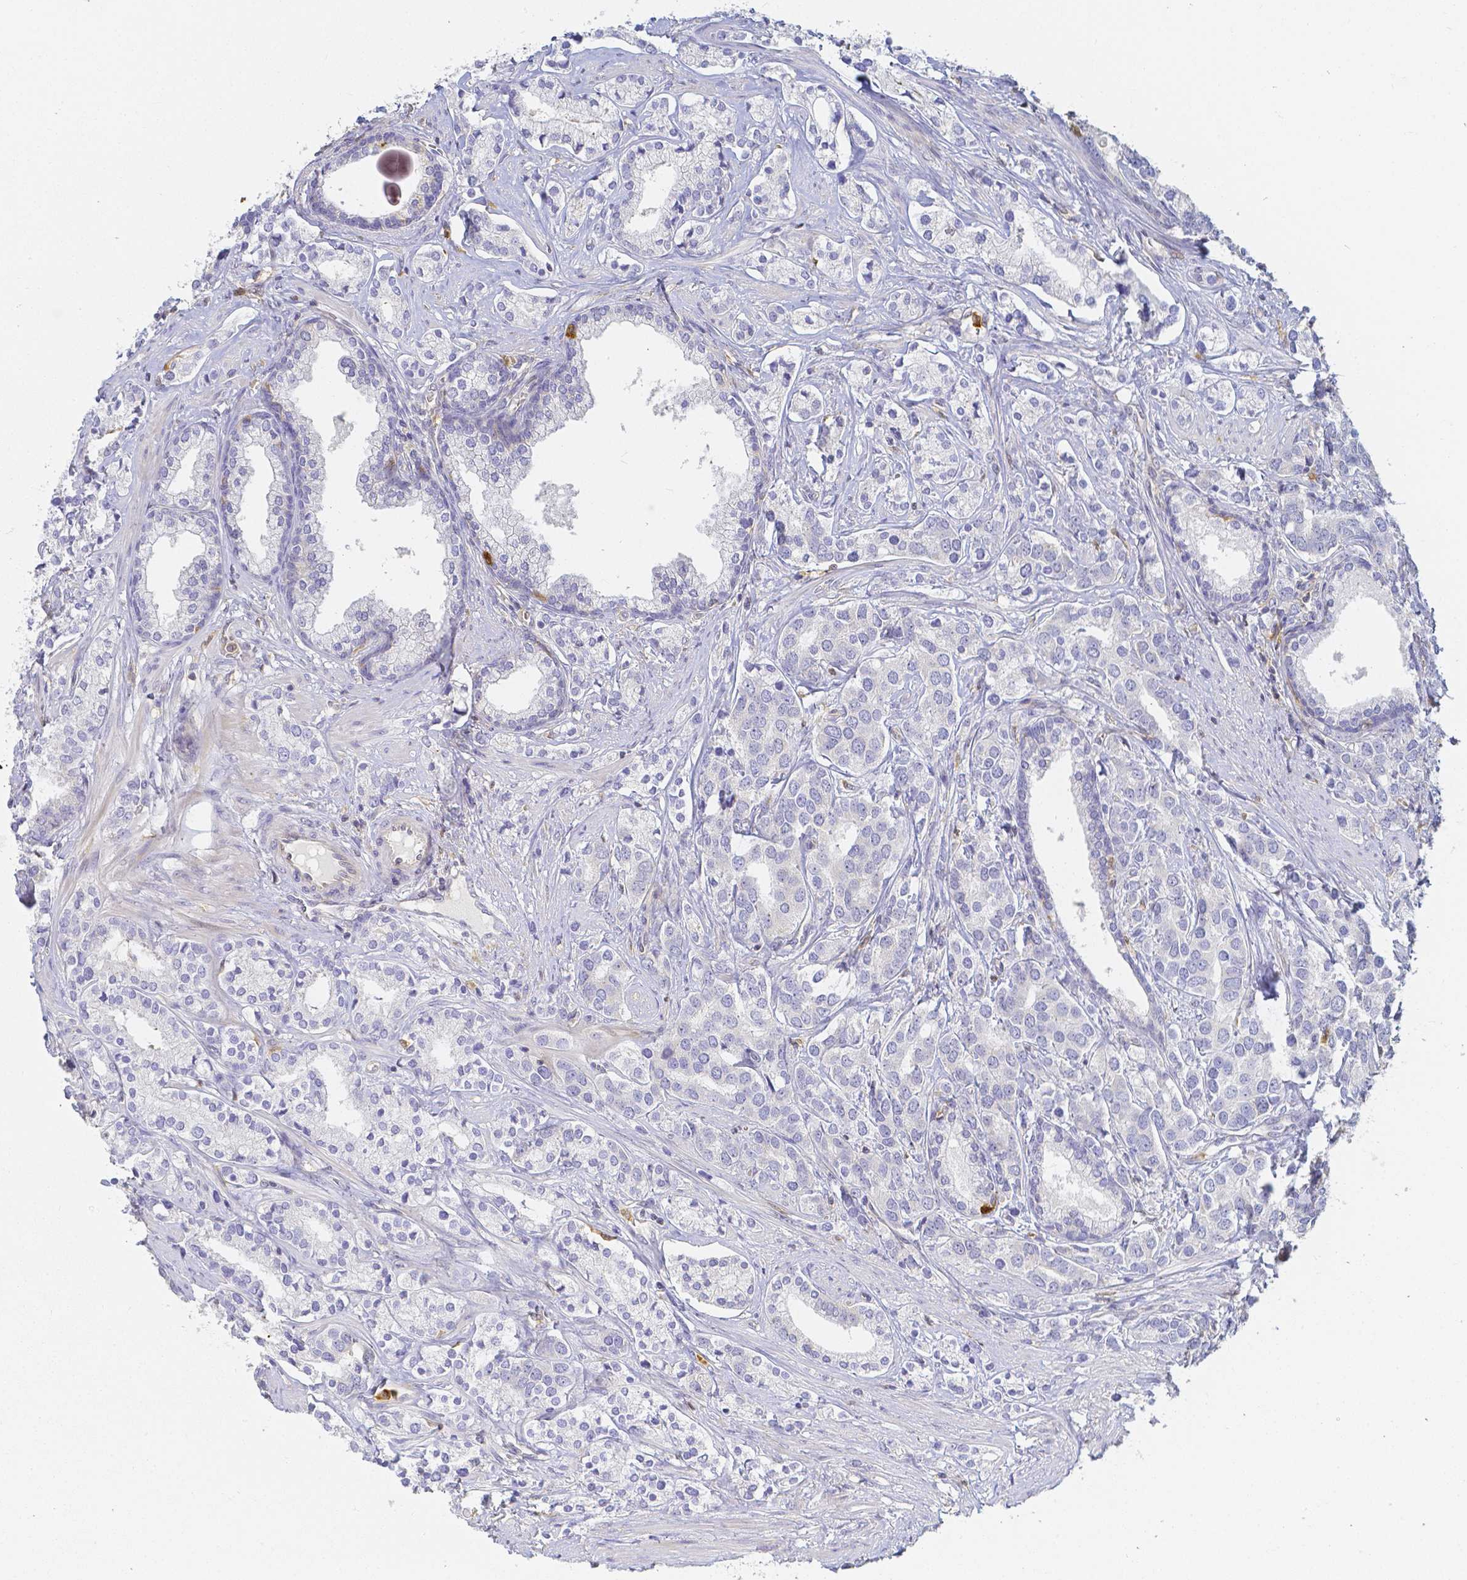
{"staining": {"intensity": "negative", "quantity": "none", "location": "none"}, "tissue": "prostate cancer", "cell_type": "Tumor cells", "image_type": "cancer", "snomed": [{"axis": "morphology", "description": "Adenocarcinoma, High grade"}, {"axis": "topography", "description": "Prostate"}], "caption": "Immunohistochemical staining of human prostate adenocarcinoma (high-grade) shows no significant positivity in tumor cells. (DAB (3,3'-diaminobenzidine) IHC with hematoxylin counter stain).", "gene": "KCNH1", "patient": {"sex": "male", "age": 58}}